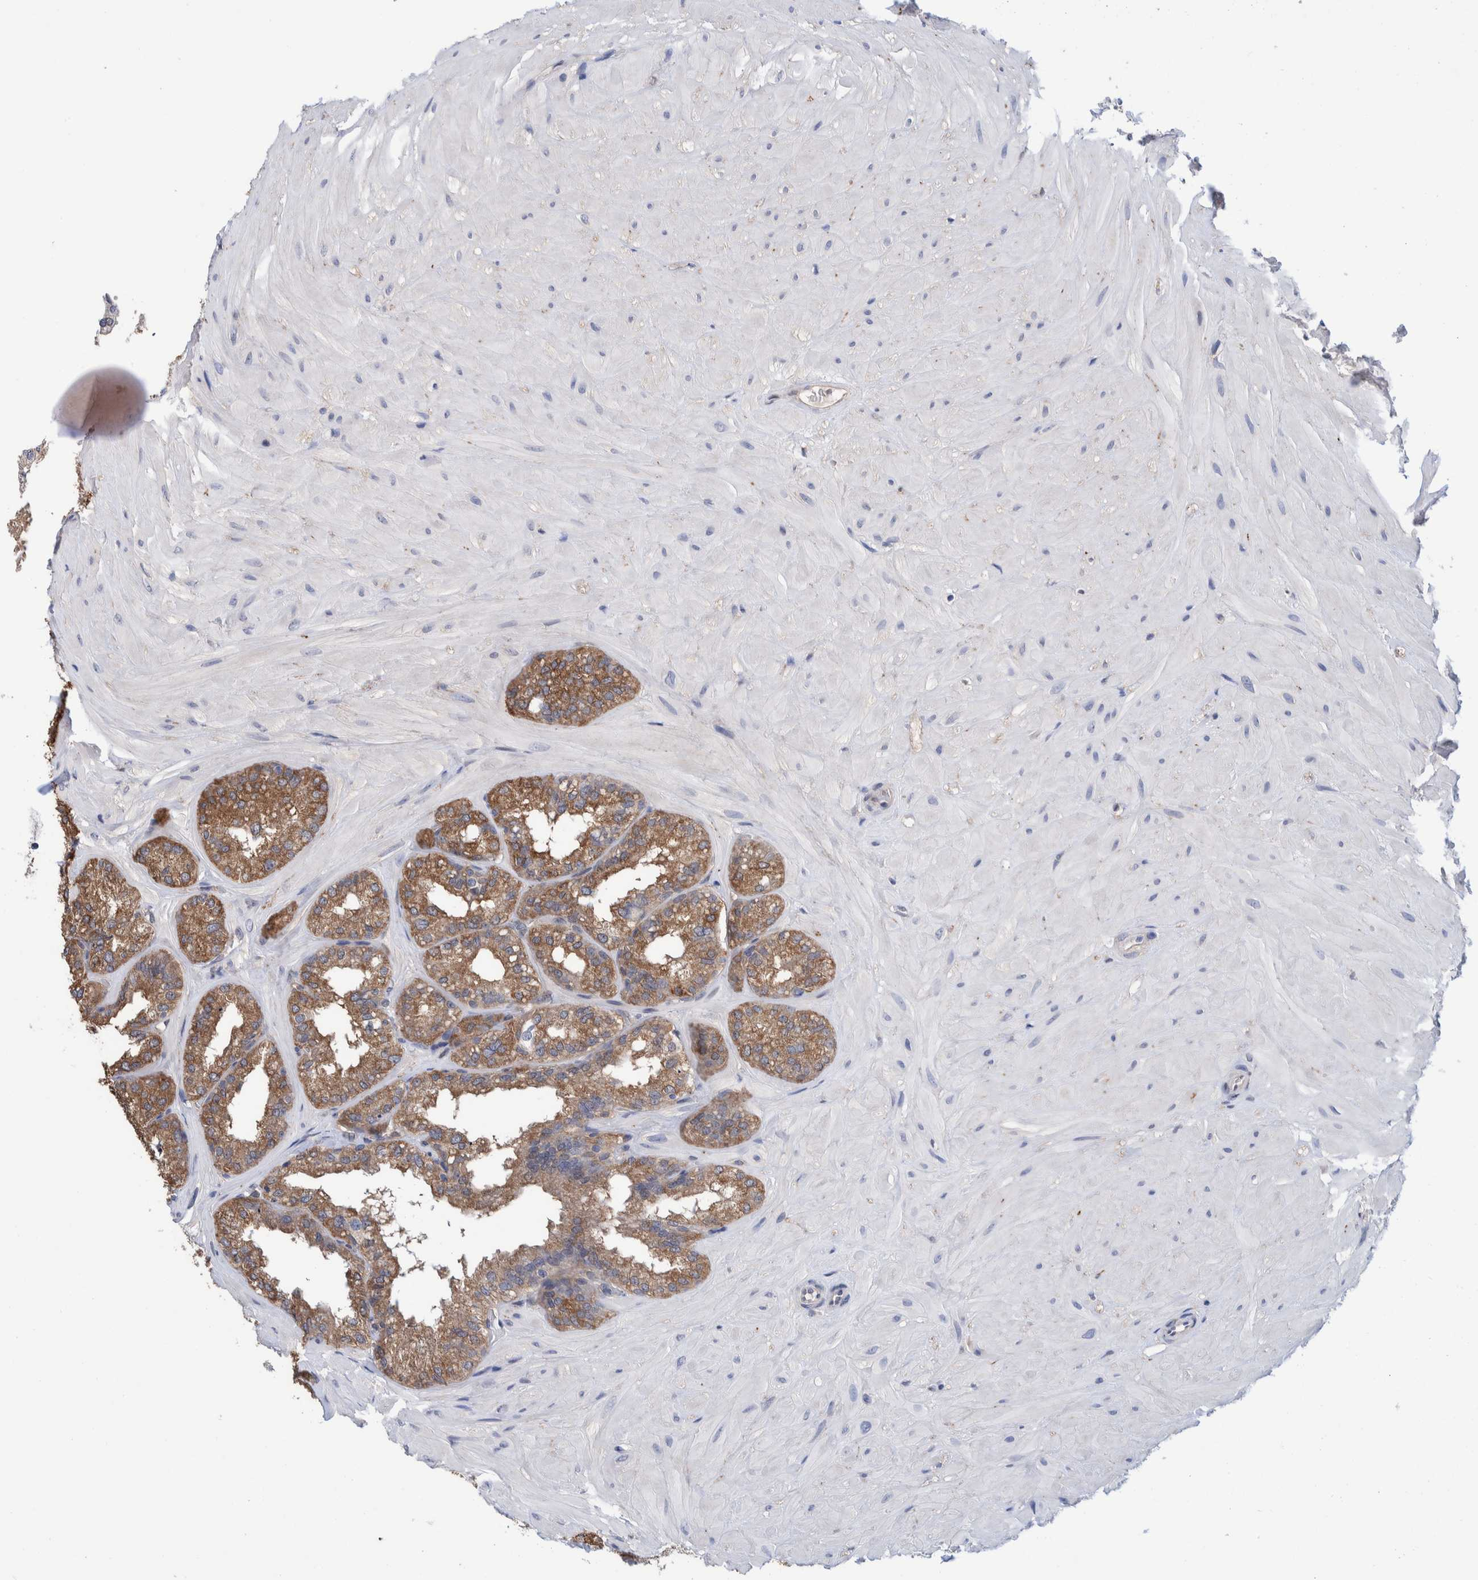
{"staining": {"intensity": "moderate", "quantity": ">75%", "location": "cytoplasmic/membranous"}, "tissue": "seminal vesicle", "cell_type": "Glandular cells", "image_type": "normal", "snomed": [{"axis": "morphology", "description": "Normal tissue, NOS"}, {"axis": "topography", "description": "Prostate"}, {"axis": "topography", "description": "Seminal veicle"}], "caption": "Protein staining demonstrates moderate cytoplasmic/membranous expression in about >75% of glandular cells in unremarkable seminal vesicle. The staining was performed using DAB to visualize the protein expression in brown, while the nuclei were stained in blue with hematoxylin (Magnification: 20x).", "gene": "PFAS", "patient": {"sex": "male", "age": 51}}